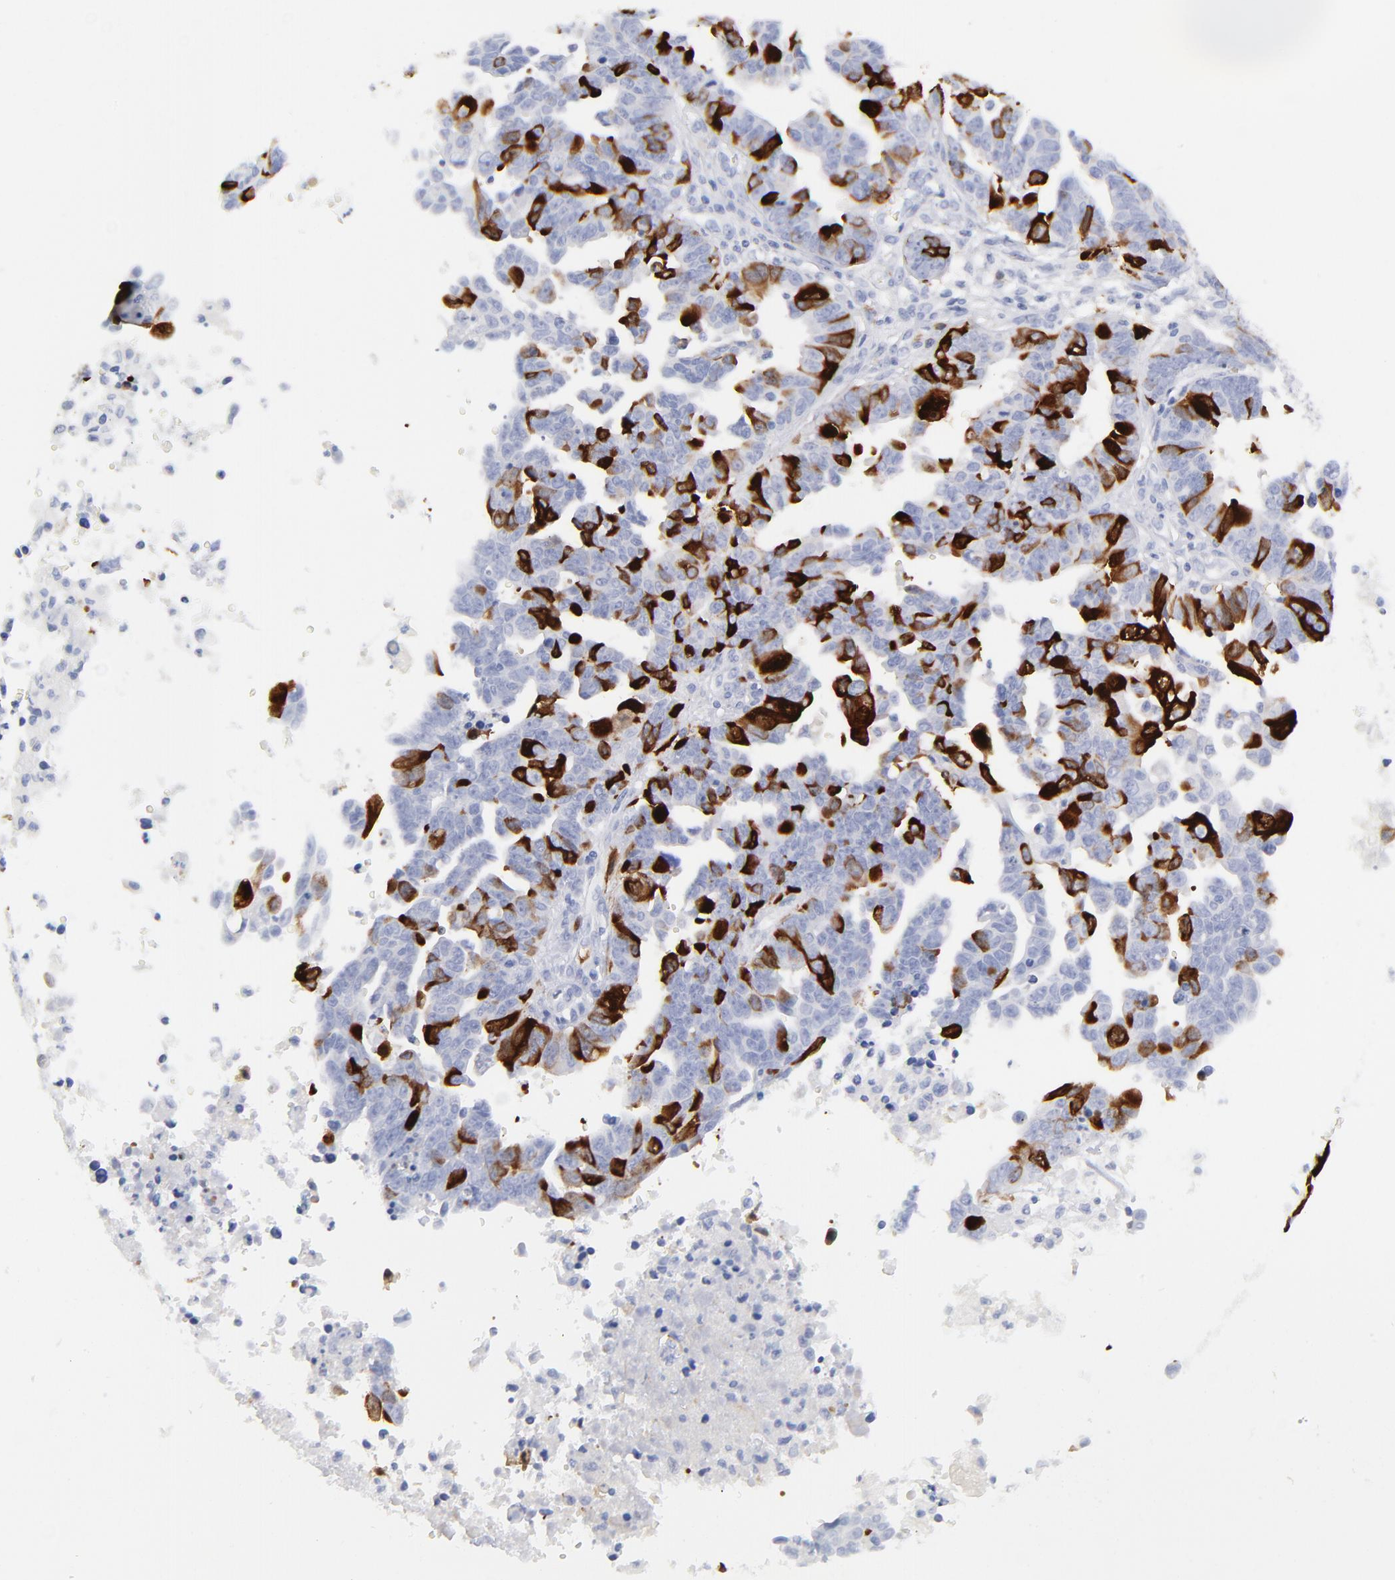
{"staining": {"intensity": "strong", "quantity": "25%-75%", "location": "cytoplasmic/membranous"}, "tissue": "ovarian cancer", "cell_type": "Tumor cells", "image_type": "cancer", "snomed": [{"axis": "morphology", "description": "Carcinoma, endometroid"}, {"axis": "morphology", "description": "Cystadenocarcinoma, serous, NOS"}, {"axis": "topography", "description": "Ovary"}], "caption": "Strong cytoplasmic/membranous positivity for a protein is seen in about 25%-75% of tumor cells of ovarian serous cystadenocarcinoma using immunohistochemistry (IHC).", "gene": "CCNB1", "patient": {"sex": "female", "age": 45}}